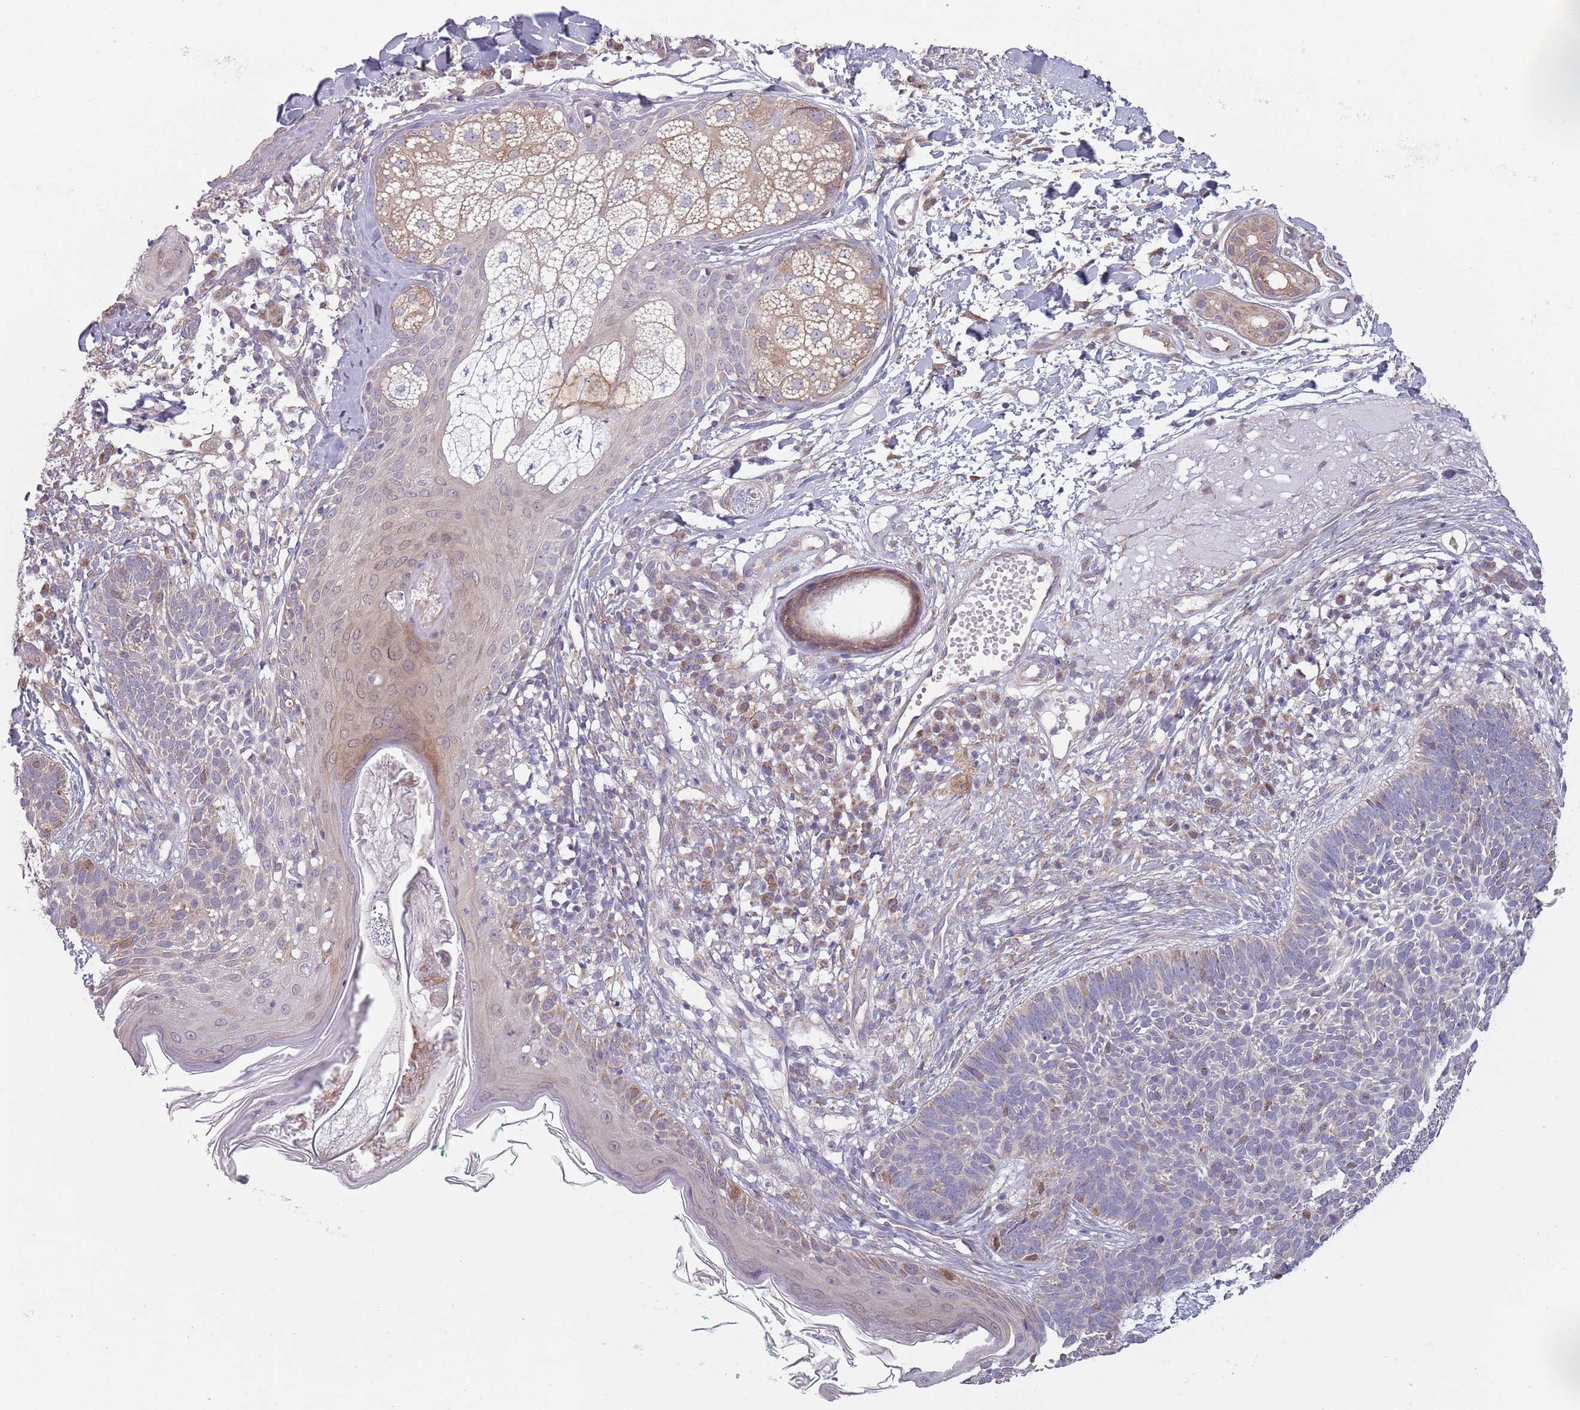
{"staining": {"intensity": "negative", "quantity": "none", "location": "none"}, "tissue": "skin cancer", "cell_type": "Tumor cells", "image_type": "cancer", "snomed": [{"axis": "morphology", "description": "Basal cell carcinoma"}, {"axis": "topography", "description": "Skin"}], "caption": "There is no significant positivity in tumor cells of skin basal cell carcinoma. (DAB (3,3'-diaminobenzidine) immunohistochemistry visualized using brightfield microscopy, high magnification).", "gene": "COQ5", "patient": {"sex": "male", "age": 72}}